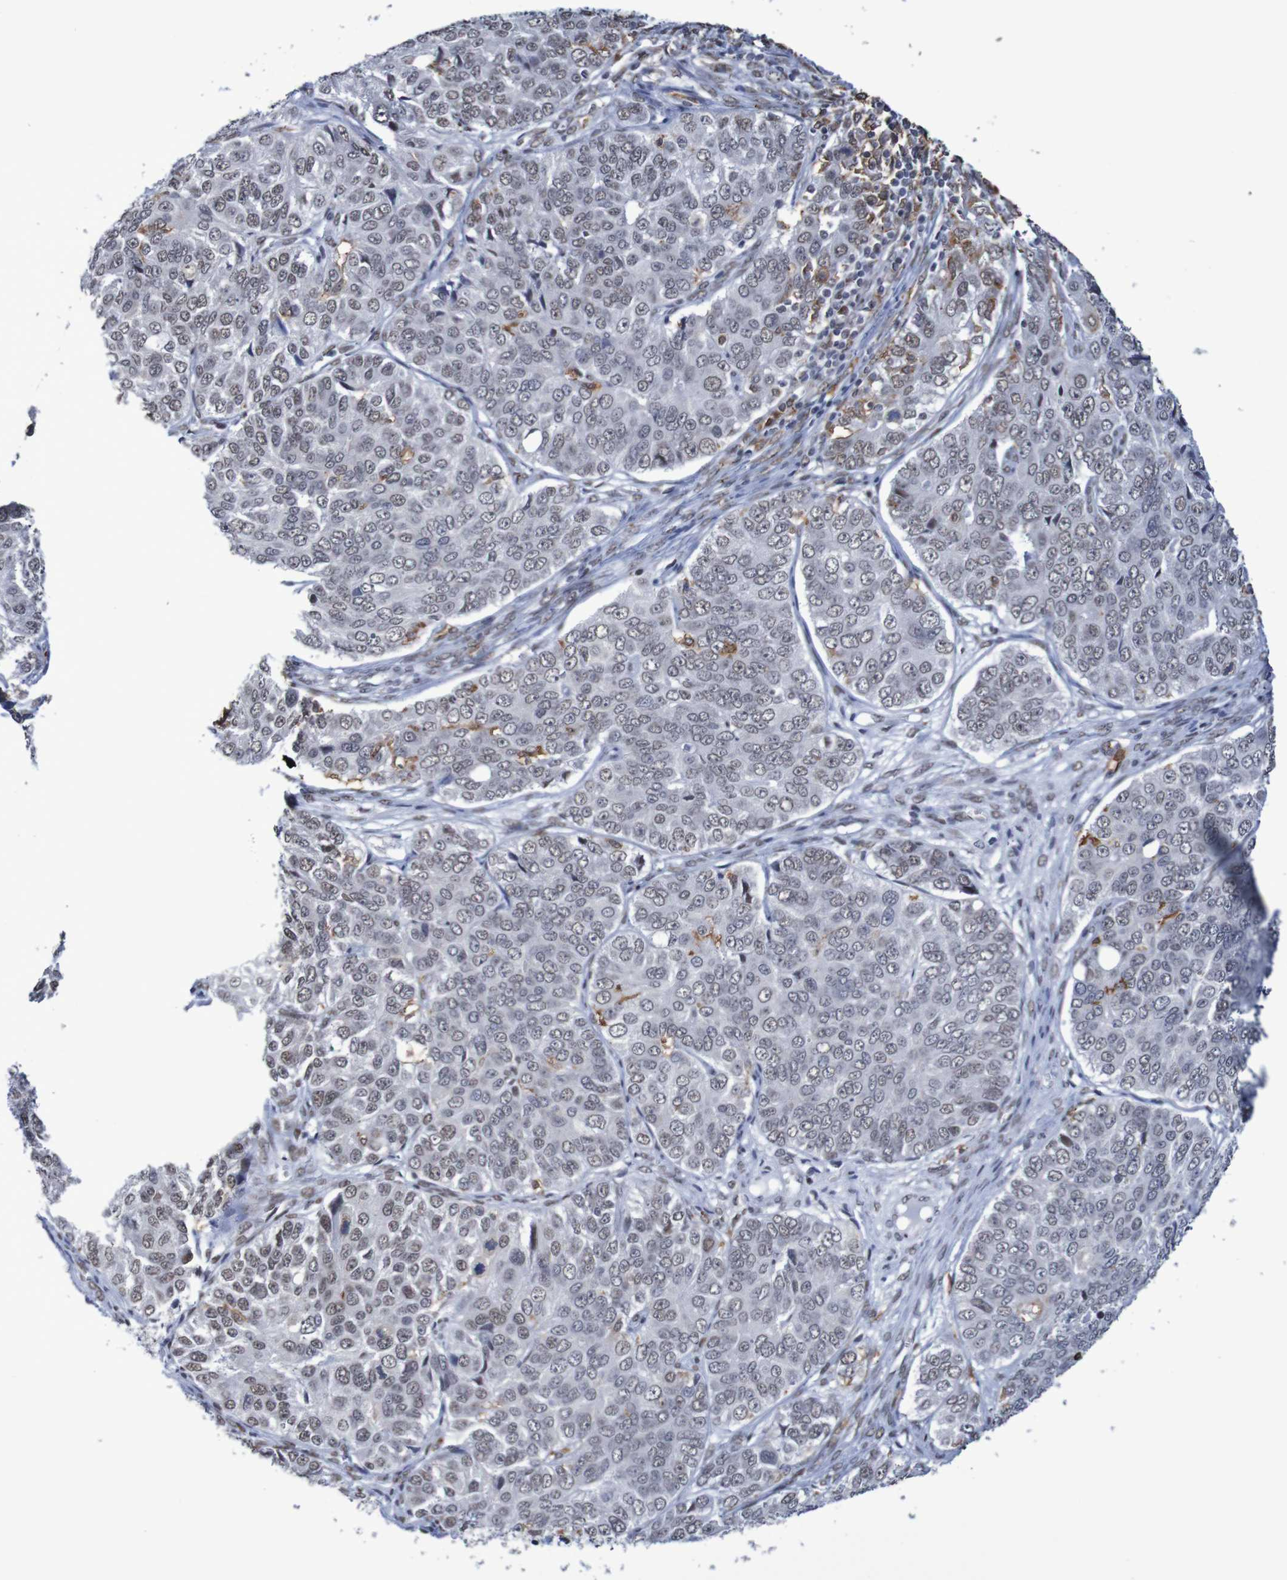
{"staining": {"intensity": "weak", "quantity": ">75%", "location": "nuclear"}, "tissue": "ovarian cancer", "cell_type": "Tumor cells", "image_type": "cancer", "snomed": [{"axis": "morphology", "description": "Carcinoma, endometroid"}, {"axis": "topography", "description": "Ovary"}], "caption": "Human ovarian endometroid carcinoma stained with a protein marker displays weak staining in tumor cells.", "gene": "MRTFB", "patient": {"sex": "female", "age": 51}}